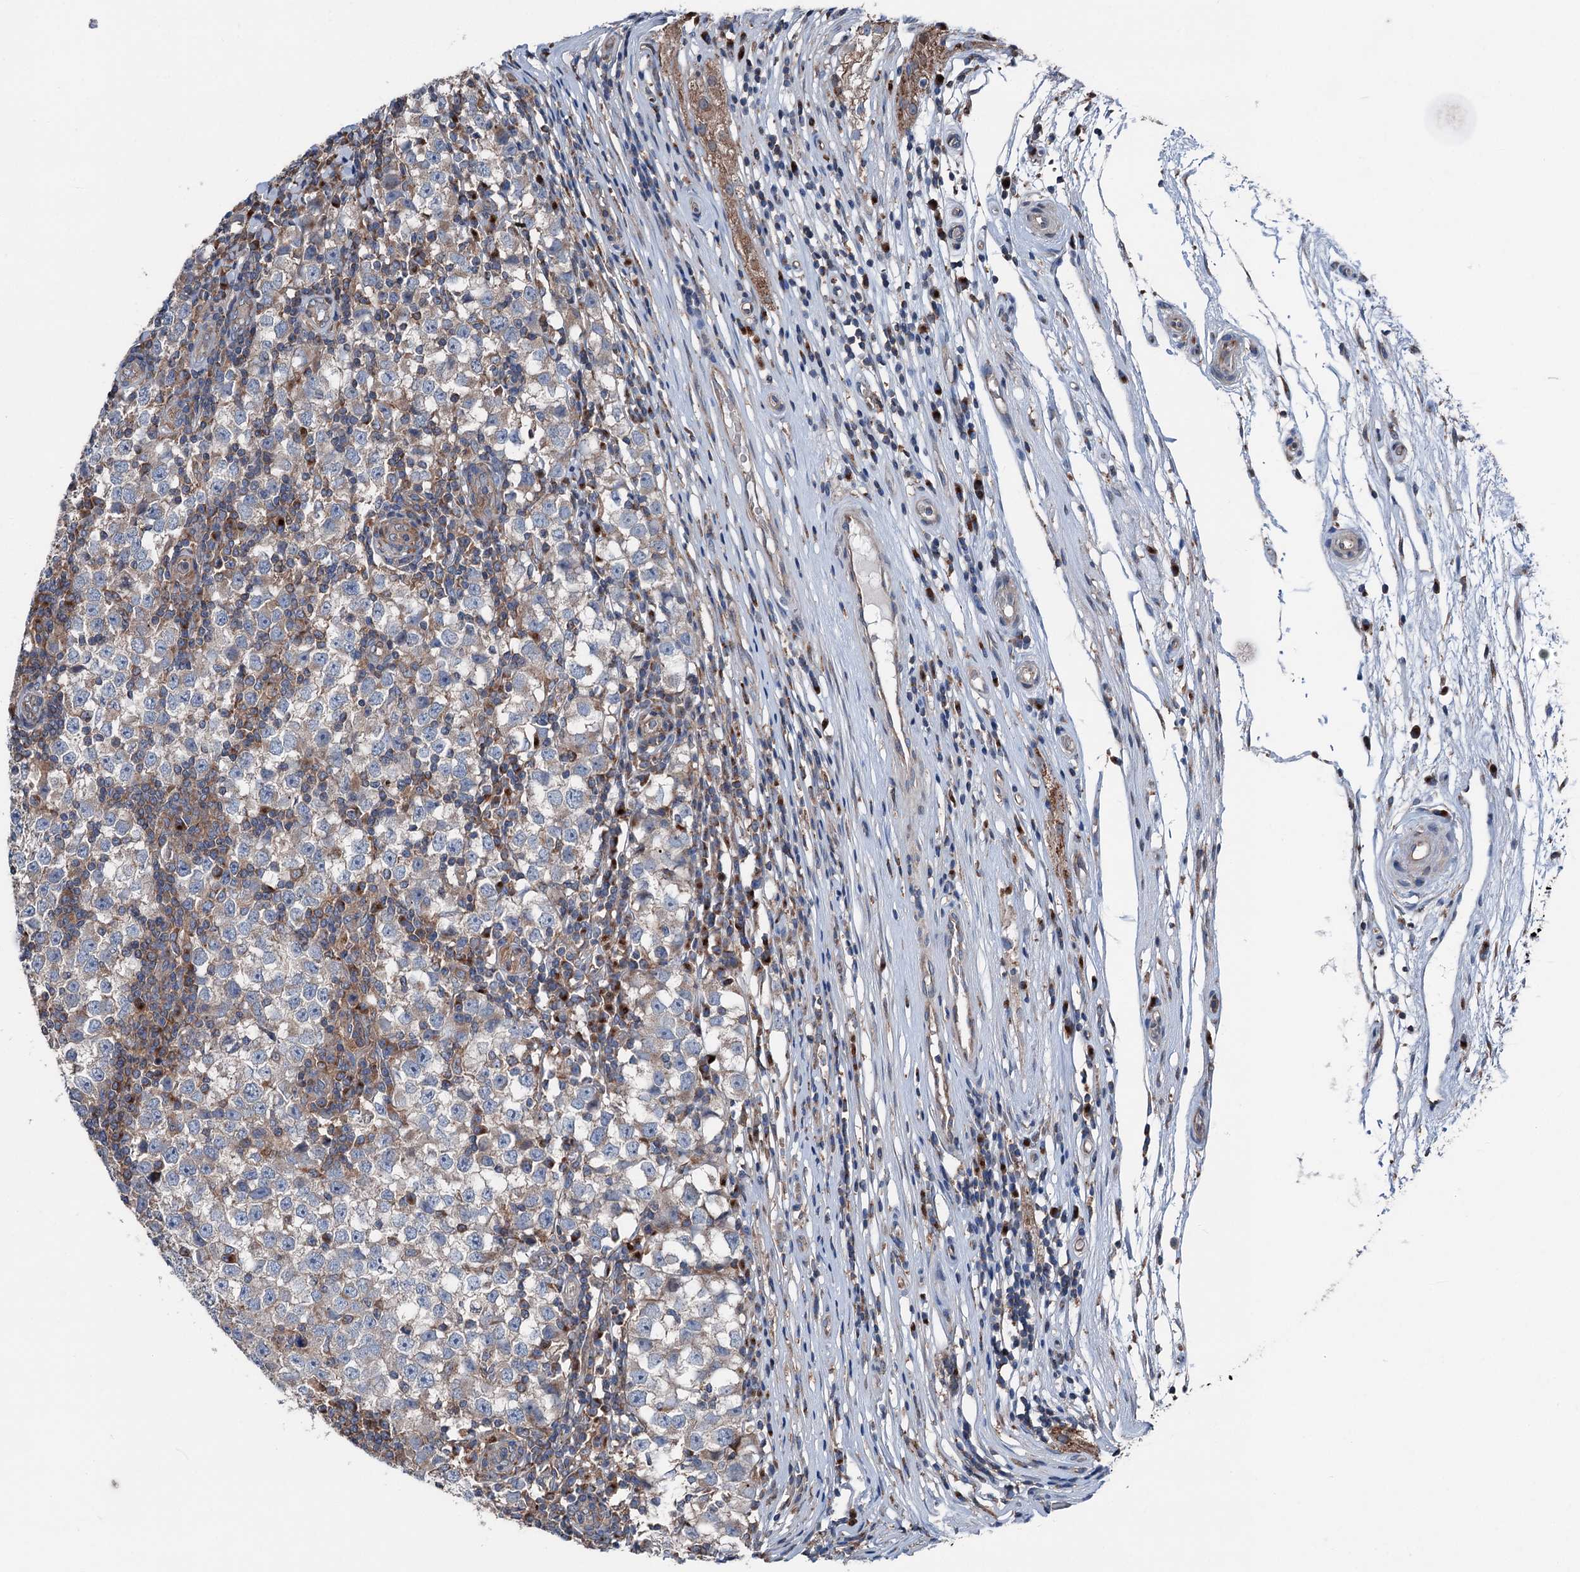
{"staining": {"intensity": "weak", "quantity": "<25%", "location": "cytoplasmic/membranous"}, "tissue": "testis cancer", "cell_type": "Tumor cells", "image_type": "cancer", "snomed": [{"axis": "morphology", "description": "Seminoma, NOS"}, {"axis": "topography", "description": "Testis"}], "caption": "A micrograph of testis cancer stained for a protein shows no brown staining in tumor cells.", "gene": "RUFY1", "patient": {"sex": "male", "age": 65}}